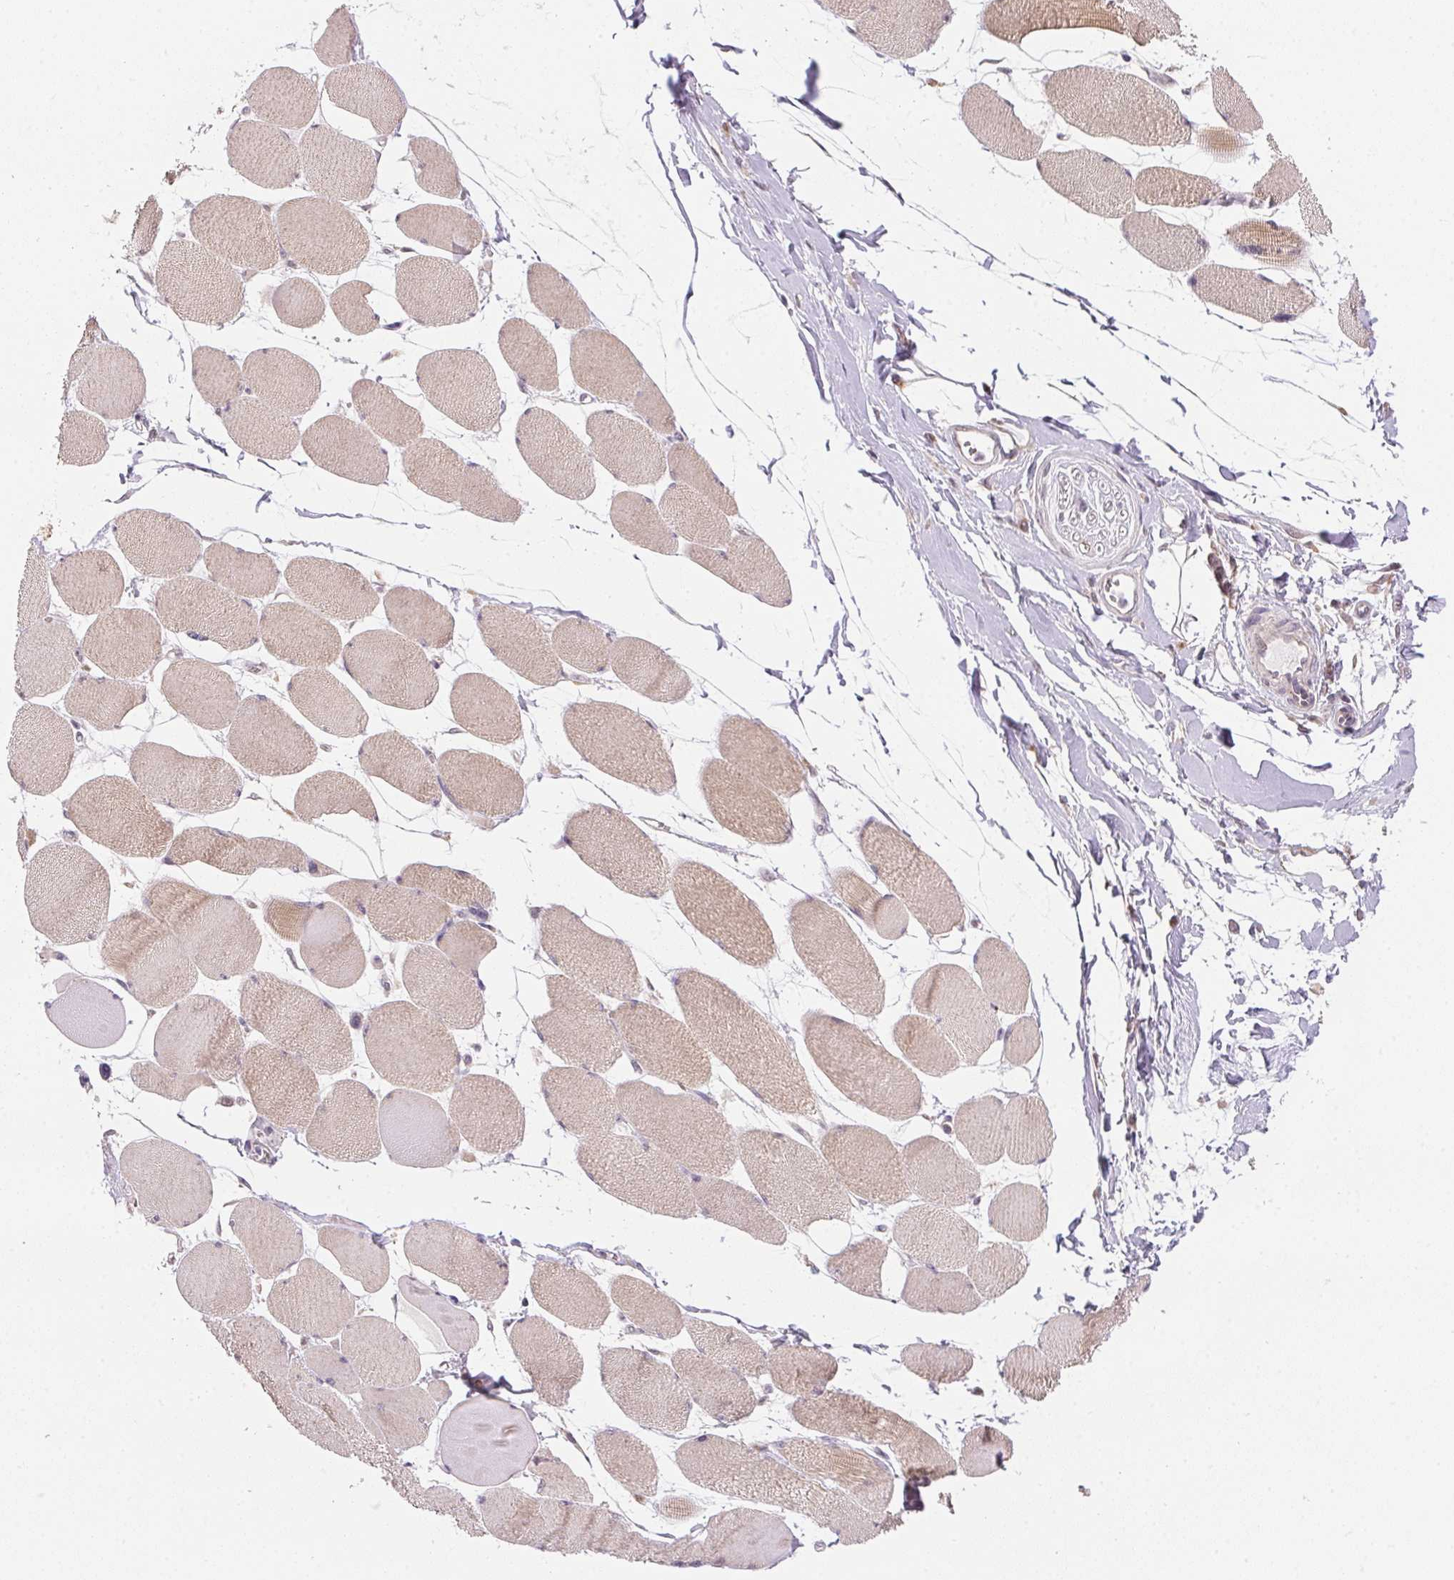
{"staining": {"intensity": "moderate", "quantity": ">75%", "location": "cytoplasmic/membranous"}, "tissue": "skeletal muscle", "cell_type": "Myocytes", "image_type": "normal", "snomed": [{"axis": "morphology", "description": "Normal tissue, NOS"}, {"axis": "topography", "description": "Skeletal muscle"}], "caption": "Myocytes exhibit moderate cytoplasmic/membranous staining in approximately >75% of cells in normal skeletal muscle.", "gene": "METTL13", "patient": {"sex": "female", "age": 75}}